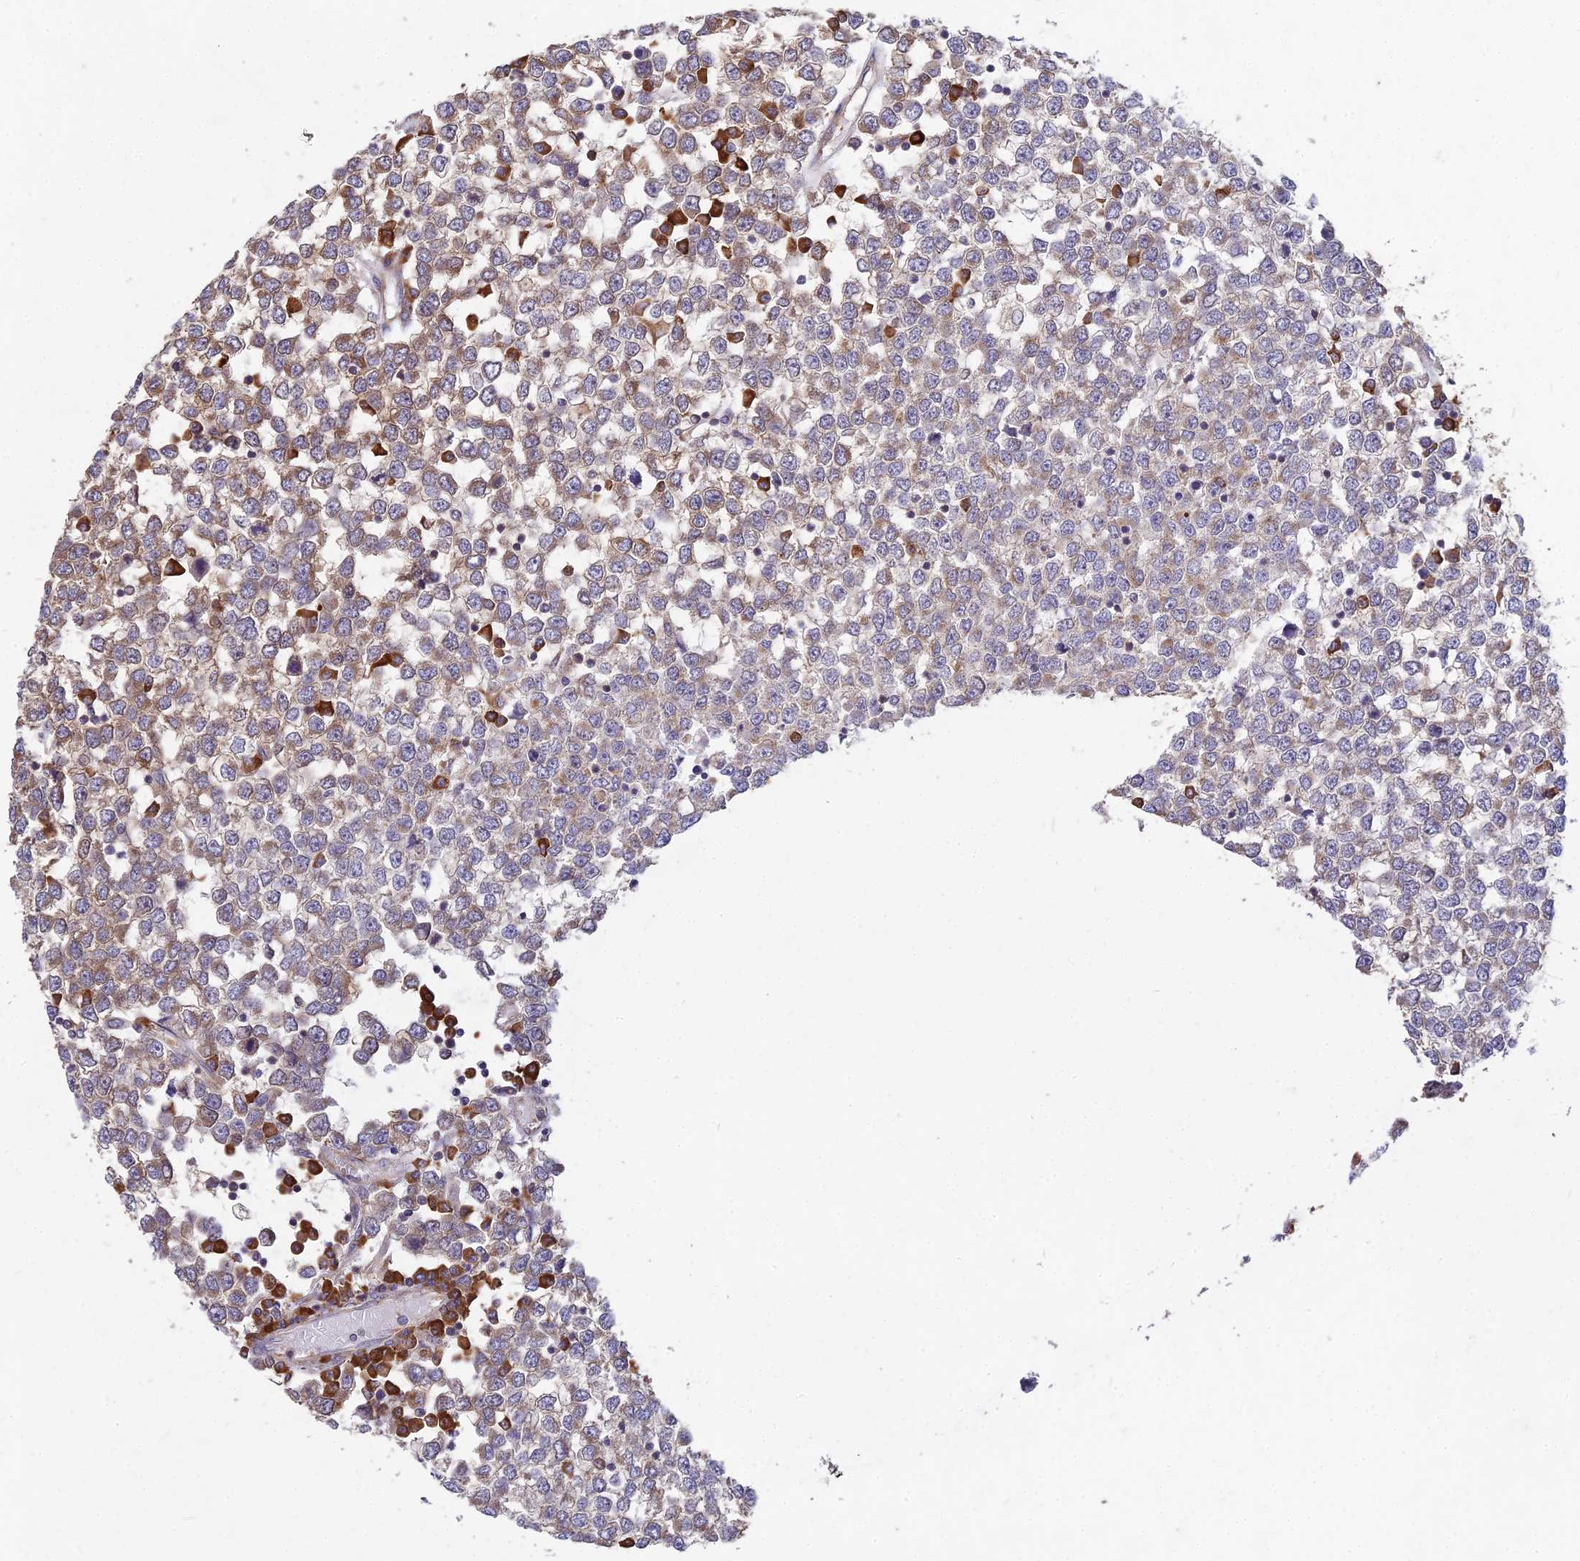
{"staining": {"intensity": "moderate", "quantity": "25%-75%", "location": "cytoplasmic/membranous"}, "tissue": "testis cancer", "cell_type": "Tumor cells", "image_type": "cancer", "snomed": [{"axis": "morphology", "description": "Seminoma, NOS"}, {"axis": "topography", "description": "Testis"}], "caption": "The micrograph reveals immunohistochemical staining of testis seminoma. There is moderate cytoplasmic/membranous positivity is present in approximately 25%-75% of tumor cells. The protein of interest is shown in brown color, while the nuclei are stained blue.", "gene": "NXNL2", "patient": {"sex": "male", "age": 65}}